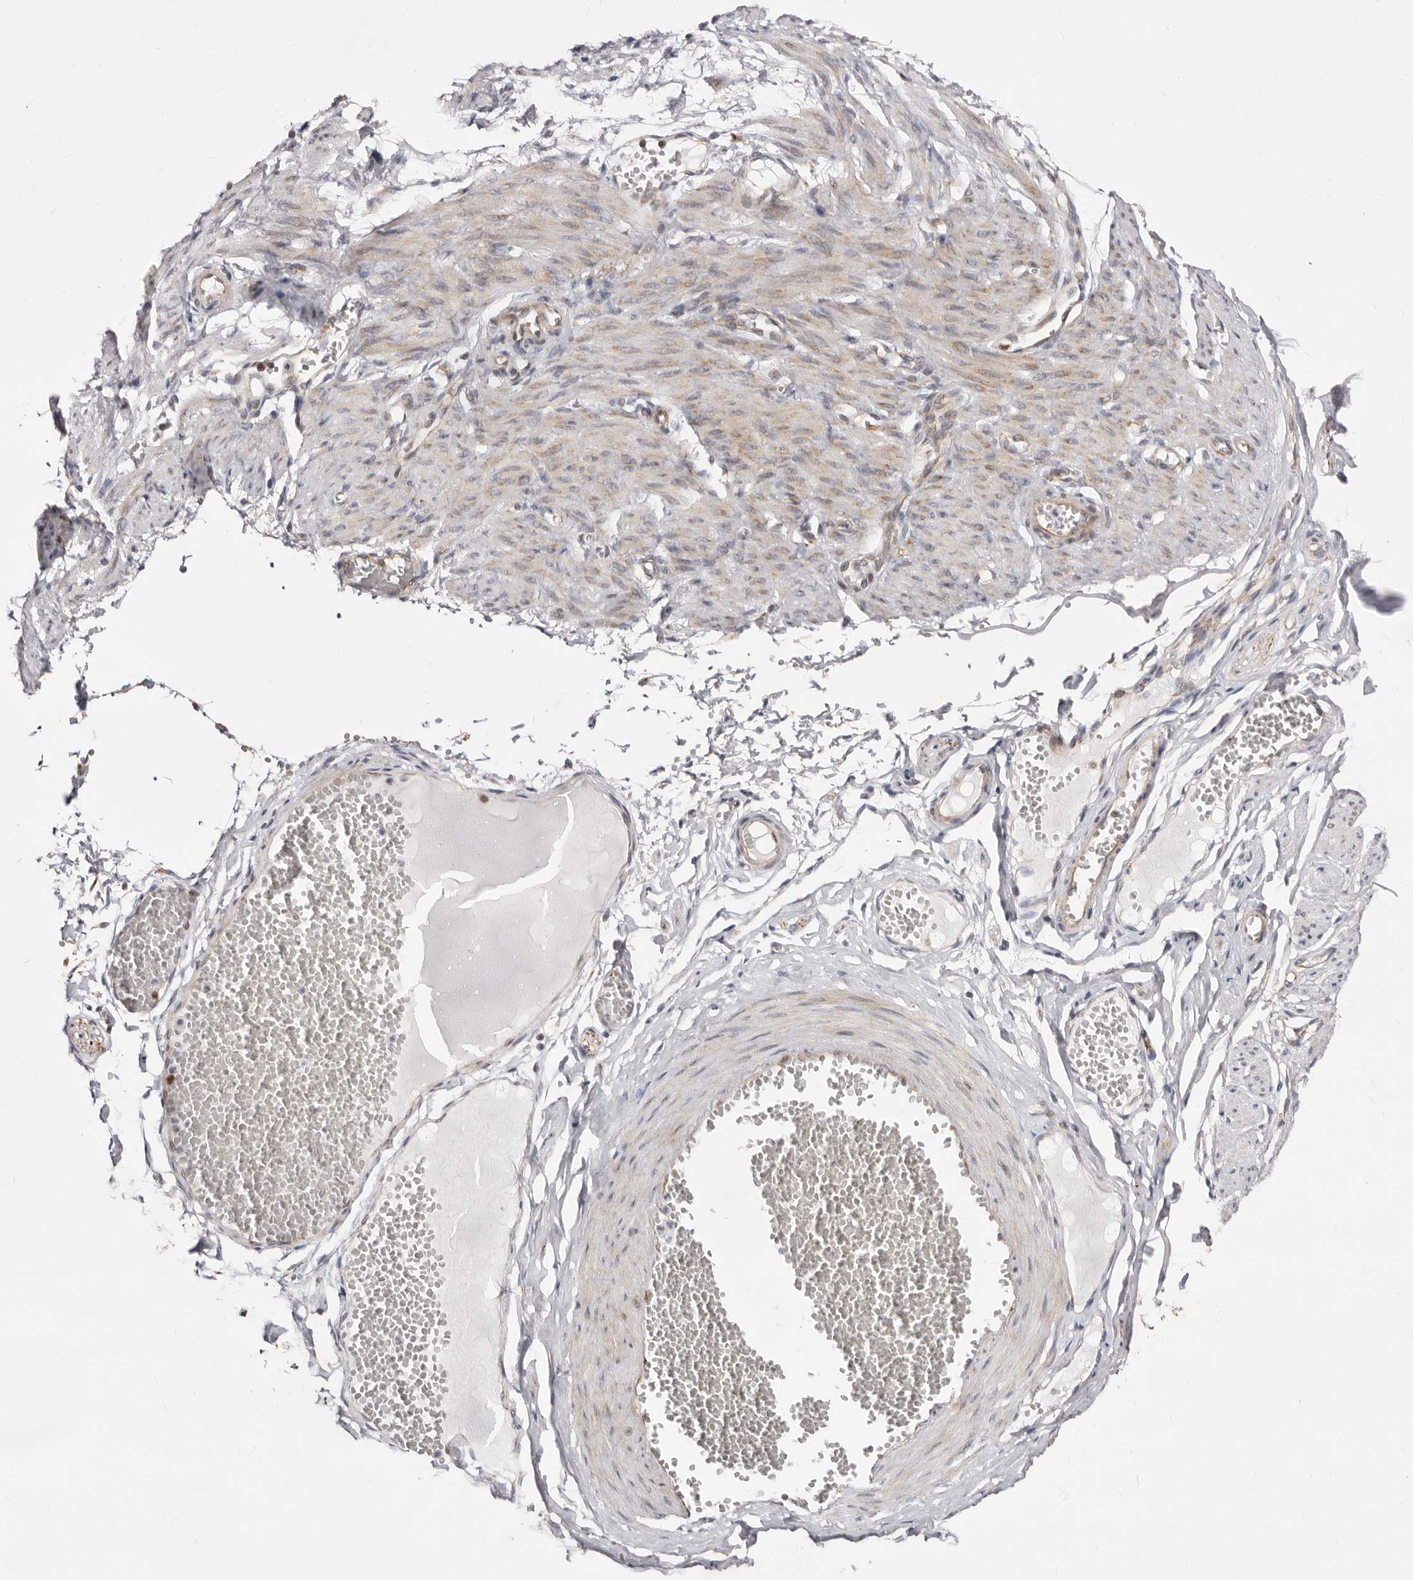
{"staining": {"intensity": "weak", "quantity": "25%-75%", "location": "cytoplasmic/membranous"}, "tissue": "adipose tissue", "cell_type": "Adipocytes", "image_type": "normal", "snomed": [{"axis": "morphology", "description": "Normal tissue, NOS"}, {"axis": "topography", "description": "Smooth muscle"}, {"axis": "topography", "description": "Peripheral nerve tissue"}], "caption": "Adipose tissue stained with immunohistochemistry exhibits weak cytoplasmic/membranous positivity in about 25%-75% of adipocytes. (brown staining indicates protein expression, while blue staining denotes nuclei).", "gene": "TIMM17B", "patient": {"sex": "female", "age": 39}}